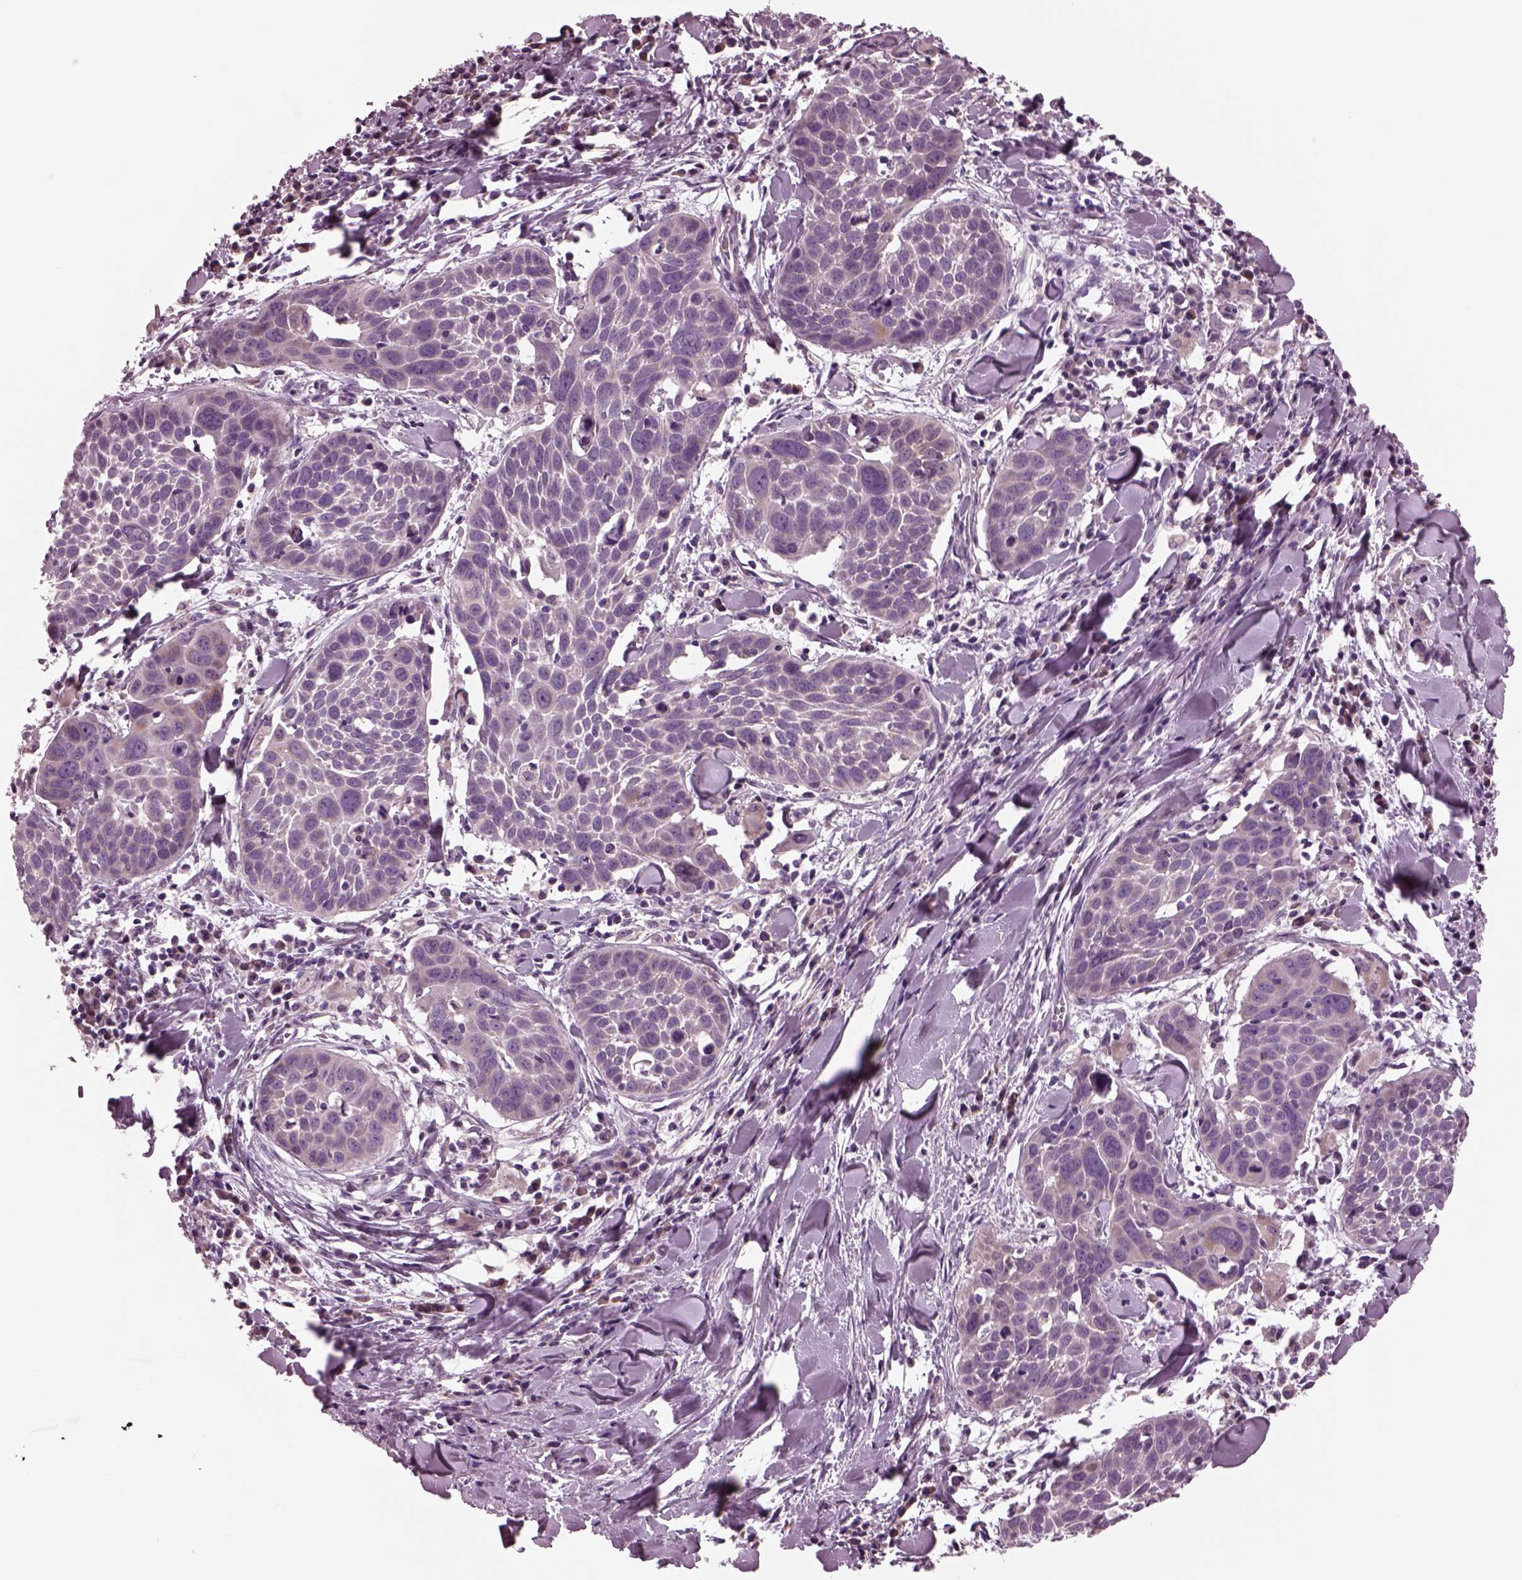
{"staining": {"intensity": "negative", "quantity": "none", "location": "none"}, "tissue": "lung cancer", "cell_type": "Tumor cells", "image_type": "cancer", "snomed": [{"axis": "morphology", "description": "Squamous cell carcinoma, NOS"}, {"axis": "topography", "description": "Lung"}], "caption": "Tumor cells are negative for brown protein staining in lung squamous cell carcinoma.", "gene": "AP4M1", "patient": {"sex": "male", "age": 57}}